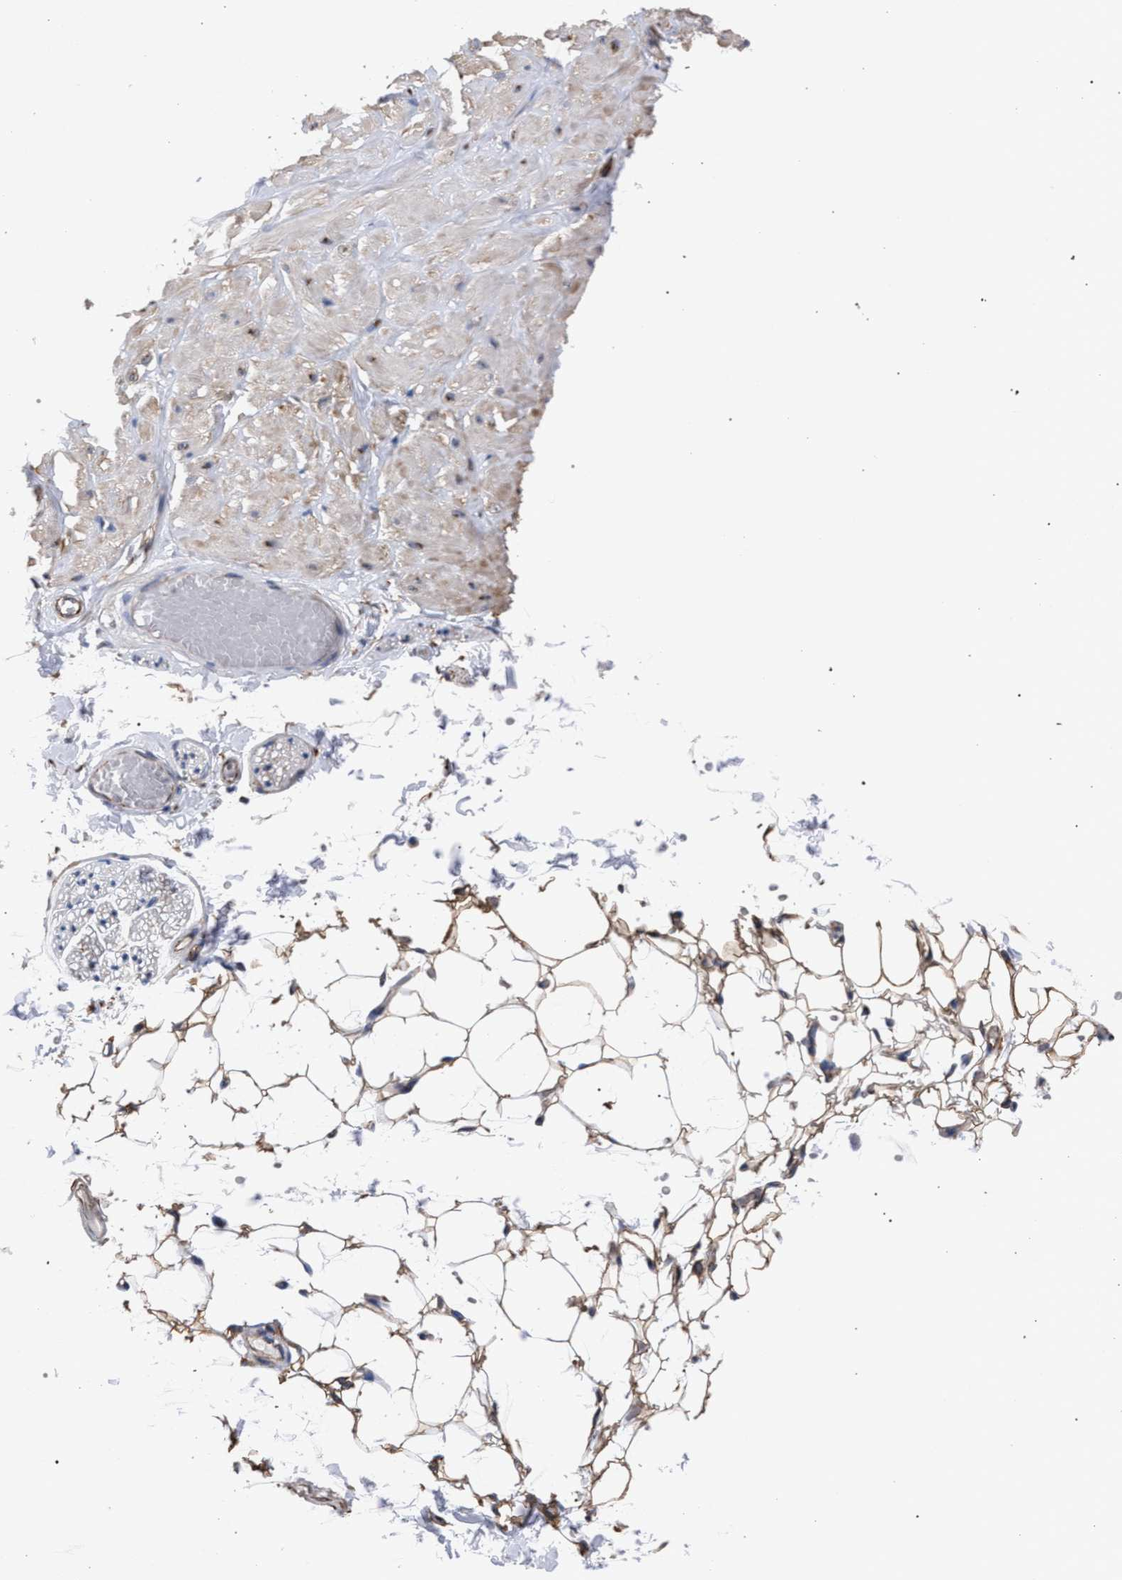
{"staining": {"intensity": "moderate", "quantity": ">75%", "location": "cytoplasmic/membranous"}, "tissue": "adipose tissue", "cell_type": "Adipocytes", "image_type": "normal", "snomed": [{"axis": "morphology", "description": "Normal tissue, NOS"}, {"axis": "topography", "description": "Adipose tissue"}, {"axis": "topography", "description": "Vascular tissue"}, {"axis": "topography", "description": "Peripheral nerve tissue"}], "caption": "Immunohistochemistry (IHC) of benign adipose tissue displays medium levels of moderate cytoplasmic/membranous expression in approximately >75% of adipocytes.", "gene": "GOLGA2", "patient": {"sex": "male", "age": 25}}